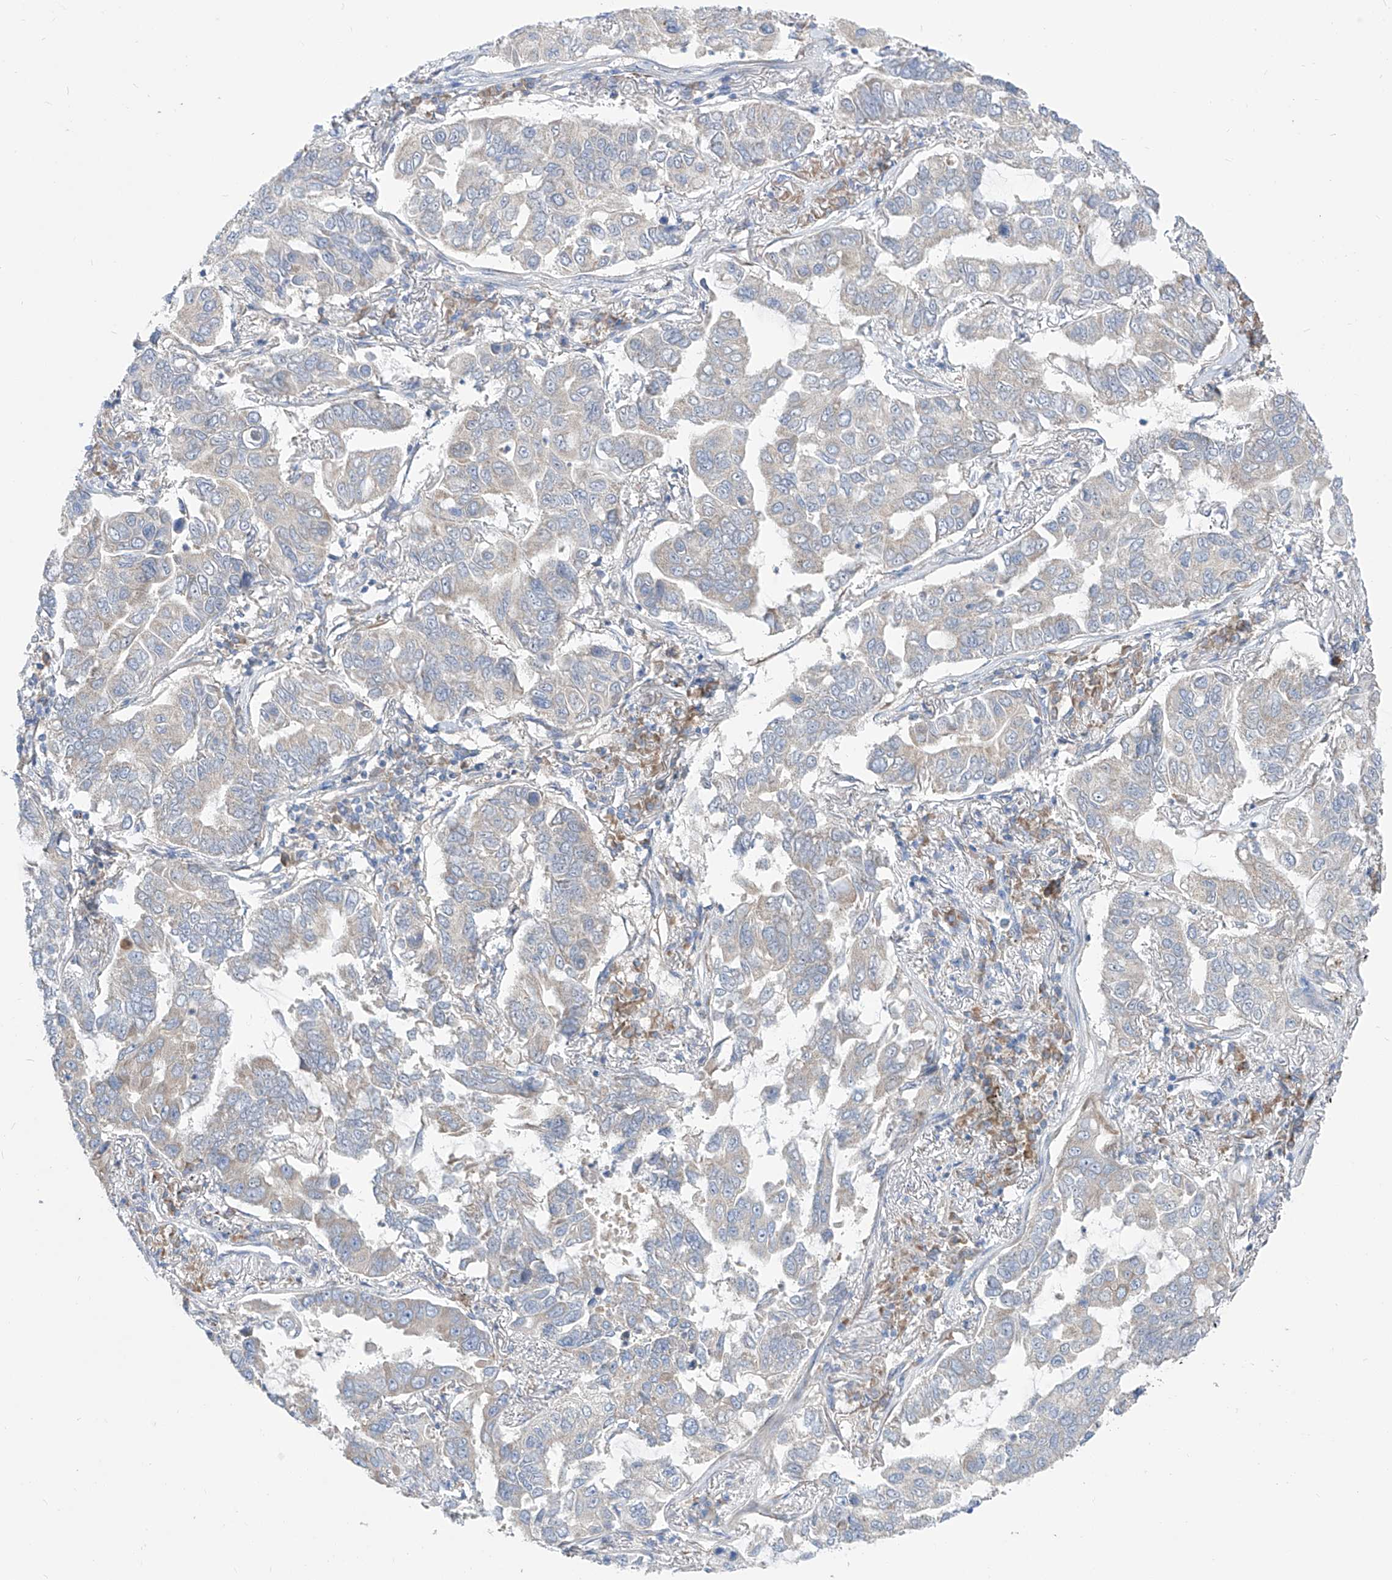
{"staining": {"intensity": "weak", "quantity": "<25%", "location": "cytoplasmic/membranous"}, "tissue": "lung cancer", "cell_type": "Tumor cells", "image_type": "cancer", "snomed": [{"axis": "morphology", "description": "Adenocarcinoma, NOS"}, {"axis": "topography", "description": "Lung"}], "caption": "Histopathology image shows no protein expression in tumor cells of lung adenocarcinoma tissue.", "gene": "UFL1", "patient": {"sex": "male", "age": 64}}